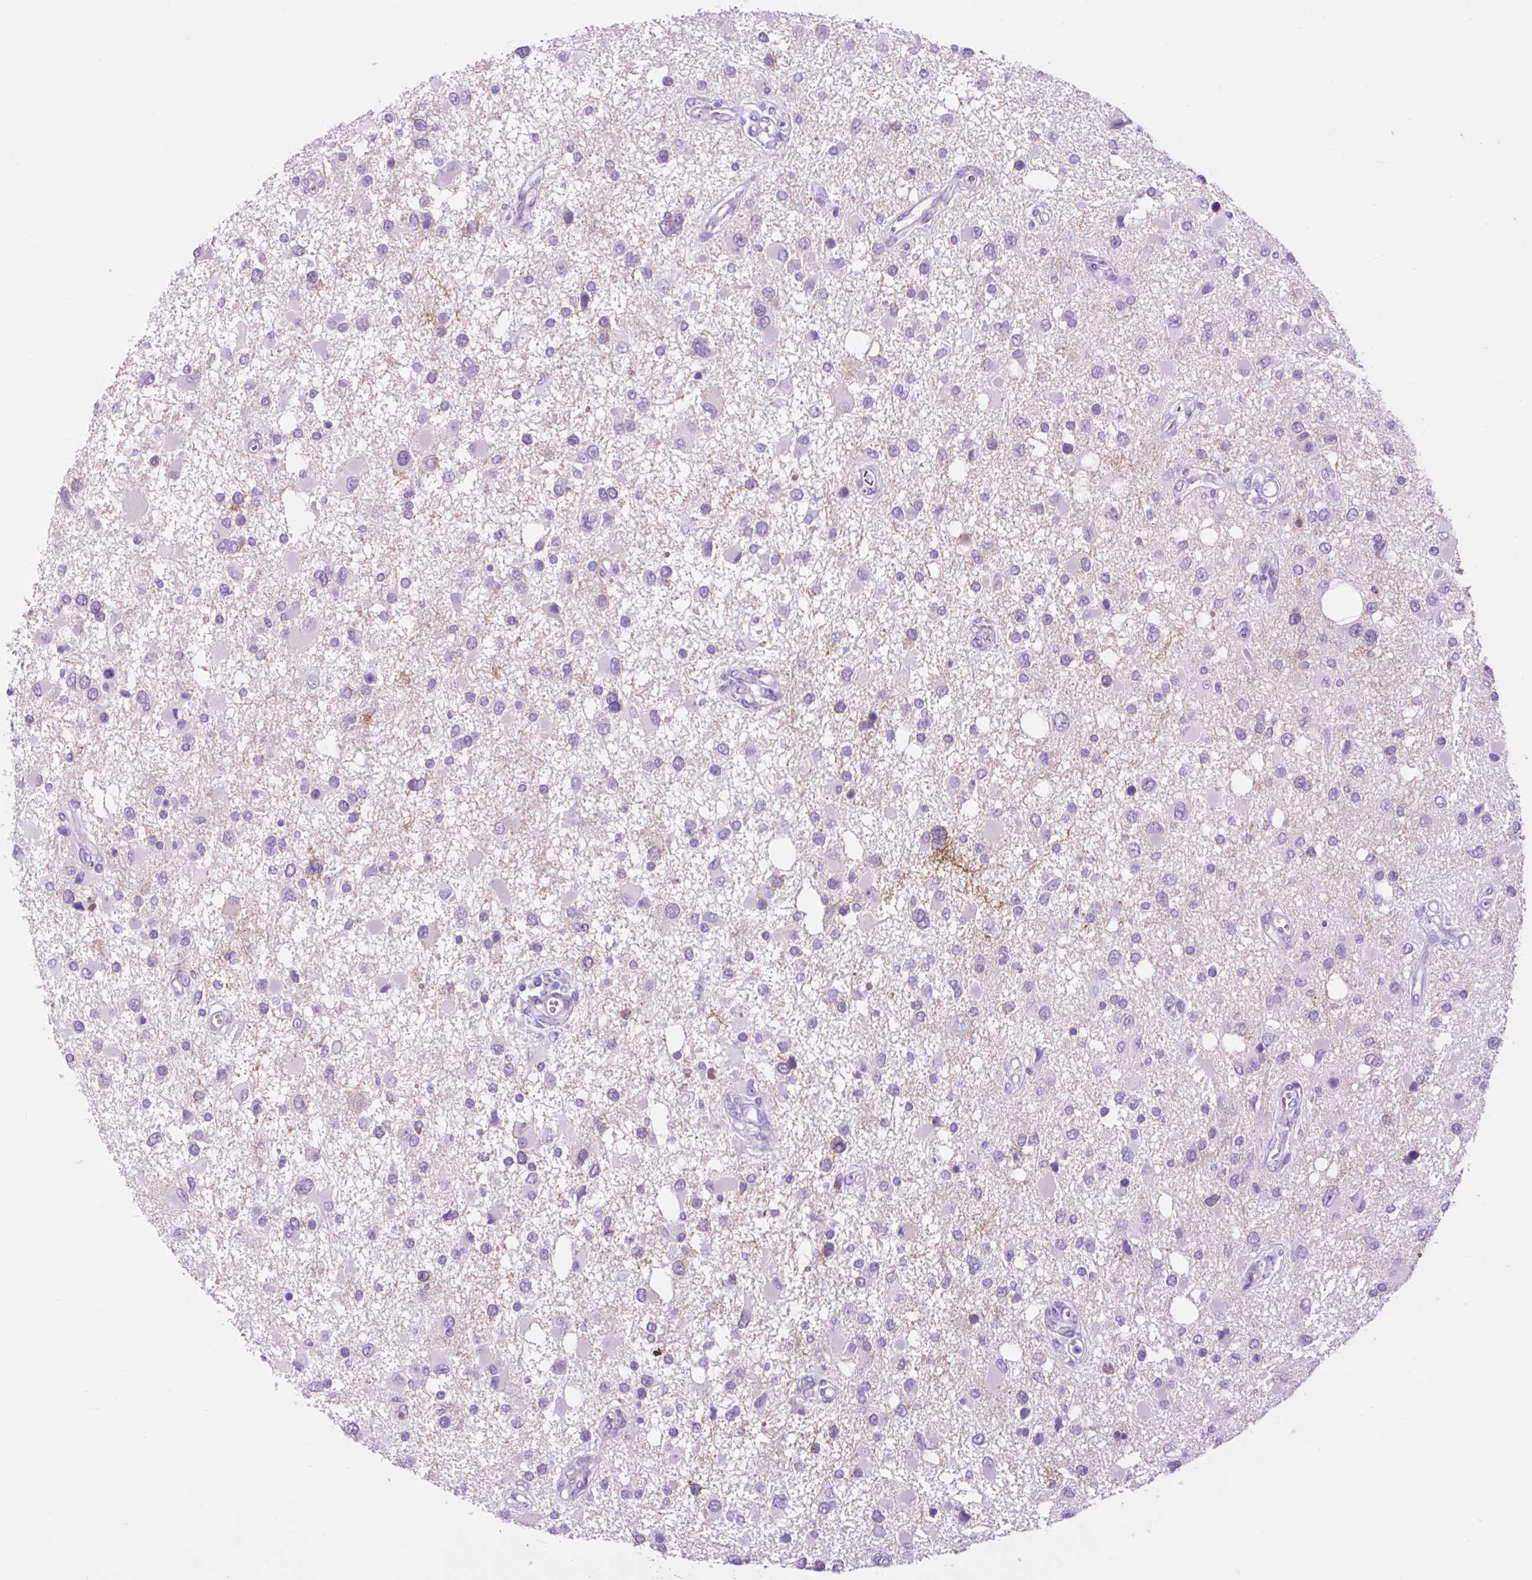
{"staining": {"intensity": "negative", "quantity": "none", "location": "none"}, "tissue": "glioma", "cell_type": "Tumor cells", "image_type": "cancer", "snomed": [{"axis": "morphology", "description": "Glioma, malignant, High grade"}, {"axis": "topography", "description": "Brain"}], "caption": "This is a photomicrograph of immunohistochemistry staining of glioma, which shows no positivity in tumor cells.", "gene": "DPP6", "patient": {"sex": "male", "age": 53}}